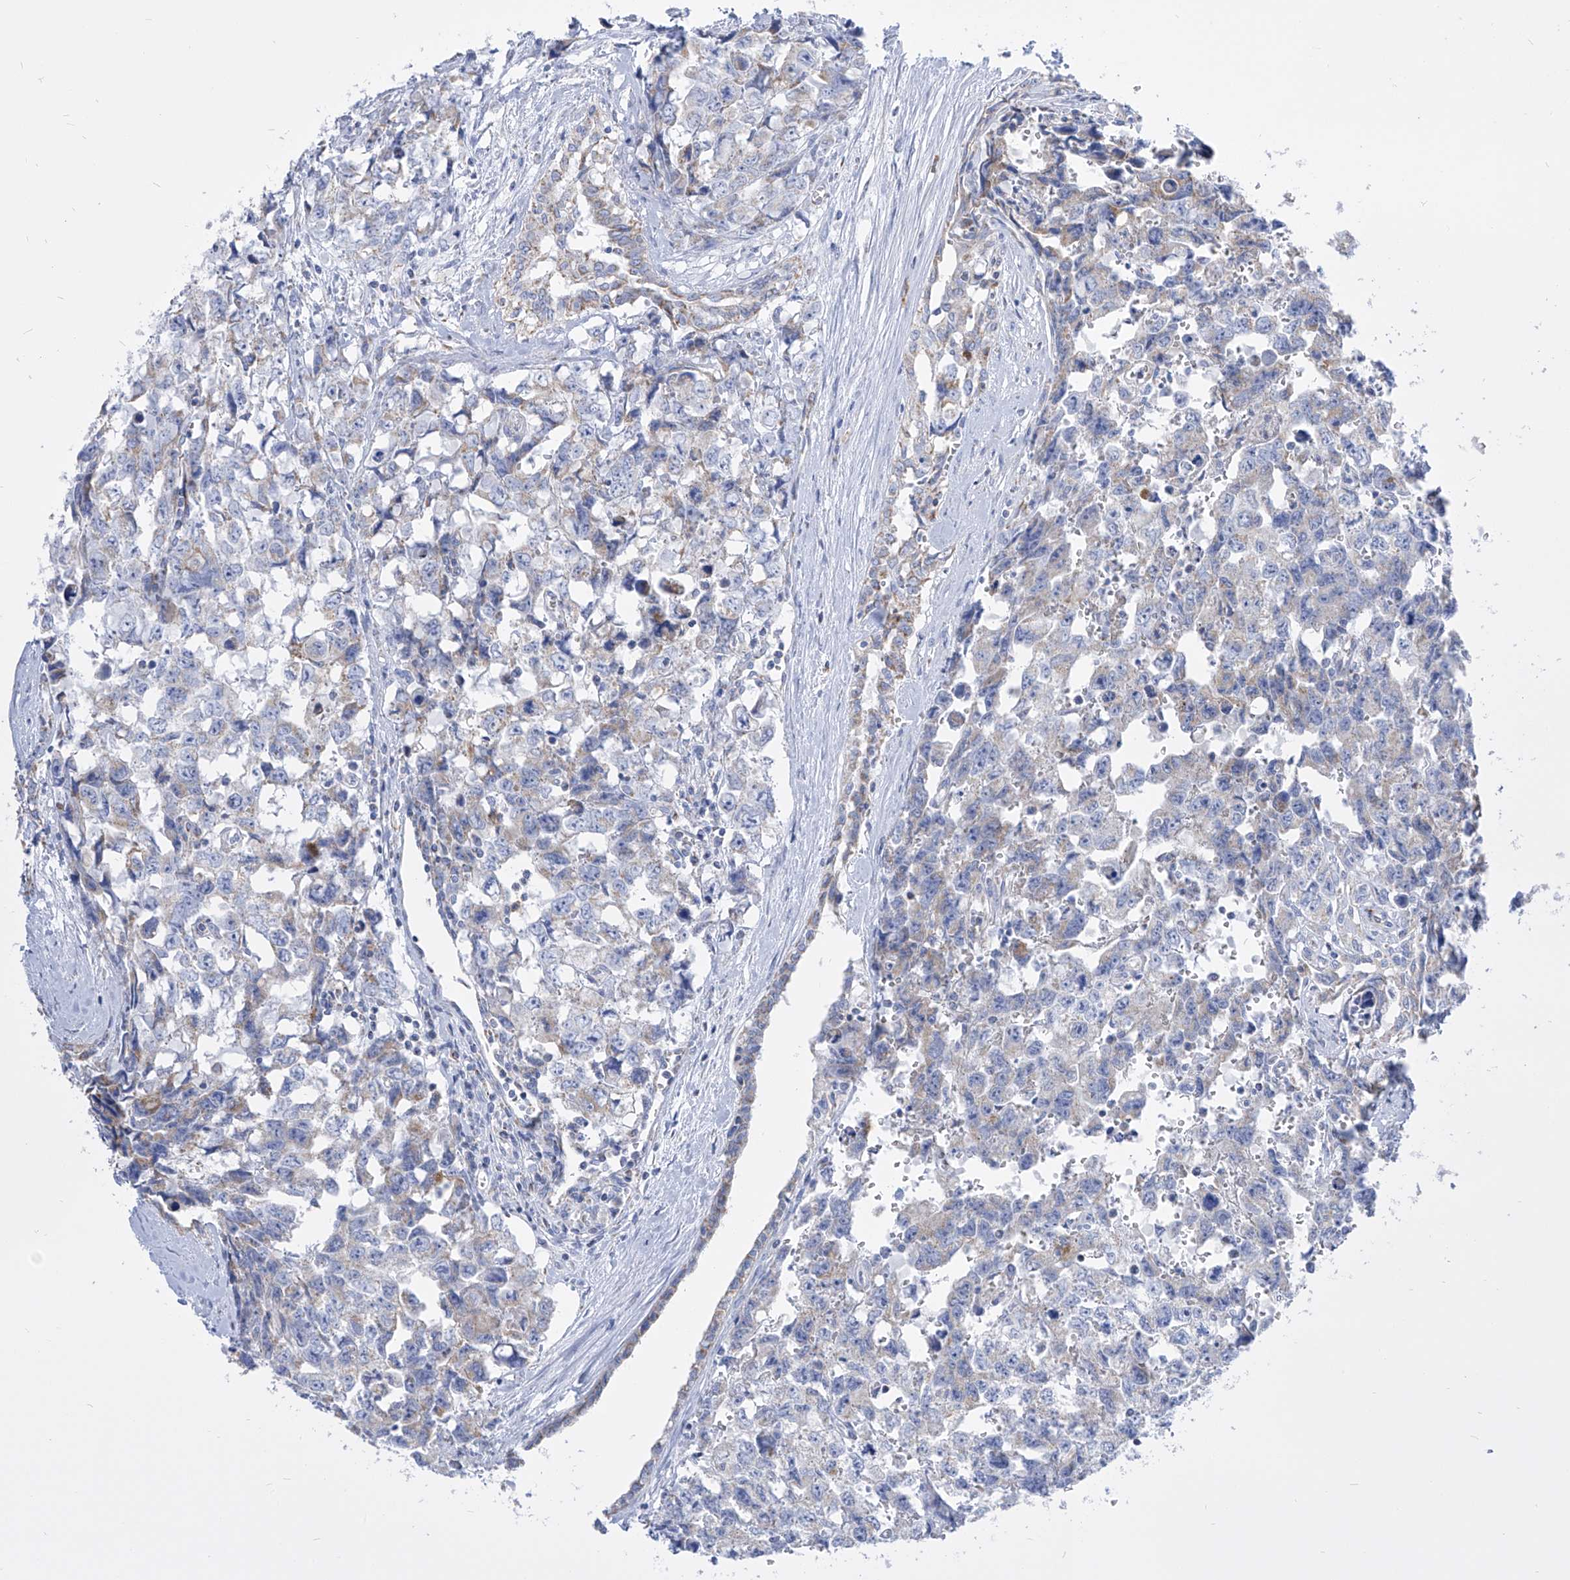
{"staining": {"intensity": "negative", "quantity": "none", "location": "none"}, "tissue": "testis cancer", "cell_type": "Tumor cells", "image_type": "cancer", "snomed": [{"axis": "morphology", "description": "Carcinoma, Embryonal, NOS"}, {"axis": "topography", "description": "Testis"}], "caption": "There is no significant expression in tumor cells of testis embryonal carcinoma. (Brightfield microscopy of DAB (3,3'-diaminobenzidine) IHC at high magnification).", "gene": "COQ3", "patient": {"sex": "male", "age": 31}}